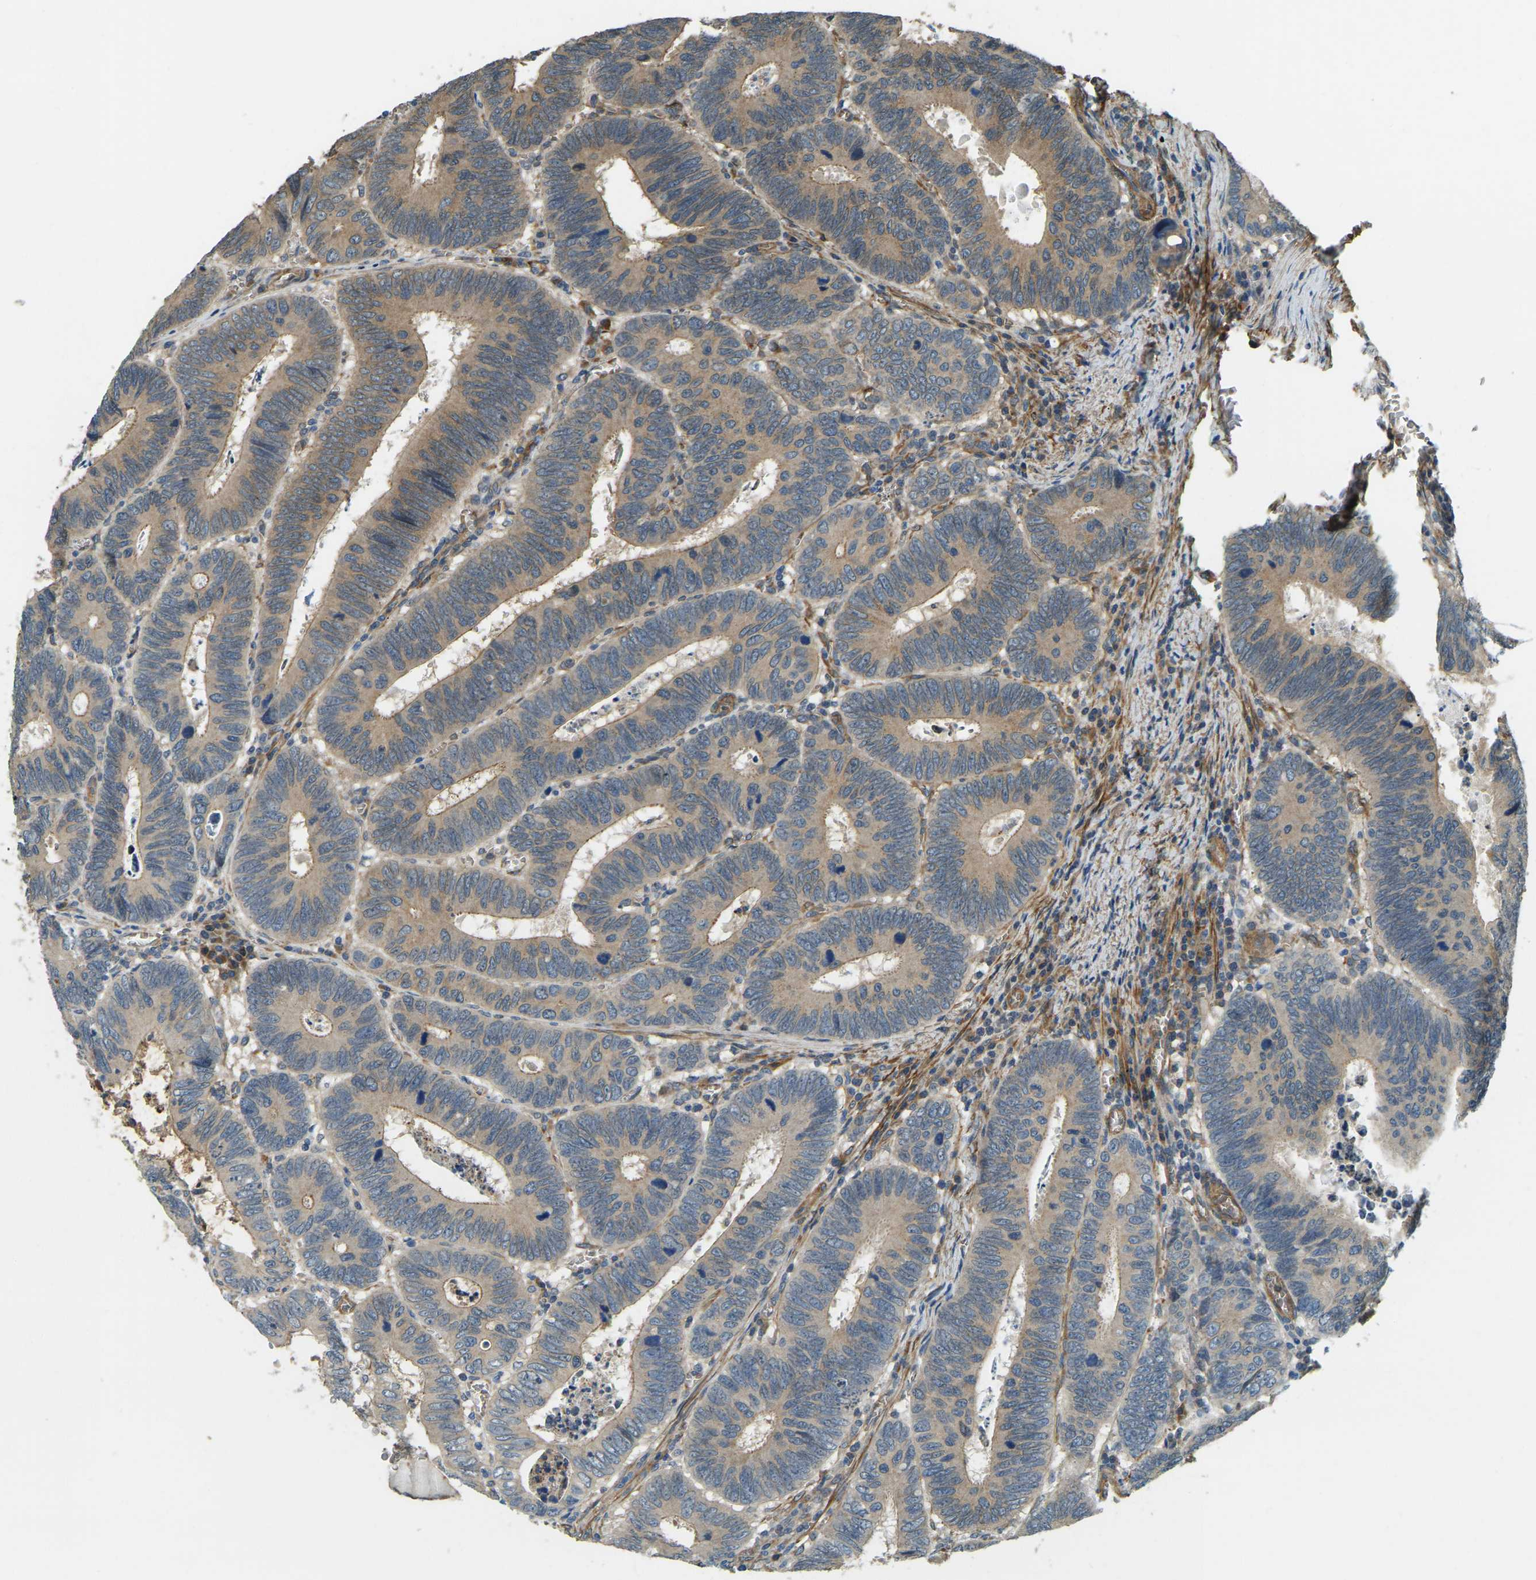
{"staining": {"intensity": "moderate", "quantity": ">75%", "location": "cytoplasmic/membranous"}, "tissue": "colorectal cancer", "cell_type": "Tumor cells", "image_type": "cancer", "snomed": [{"axis": "morphology", "description": "Inflammation, NOS"}, {"axis": "morphology", "description": "Adenocarcinoma, NOS"}, {"axis": "topography", "description": "Colon"}], "caption": "Tumor cells exhibit medium levels of moderate cytoplasmic/membranous expression in approximately >75% of cells in adenocarcinoma (colorectal). (Brightfield microscopy of DAB IHC at high magnification).", "gene": "ERGIC1", "patient": {"sex": "male", "age": 72}}